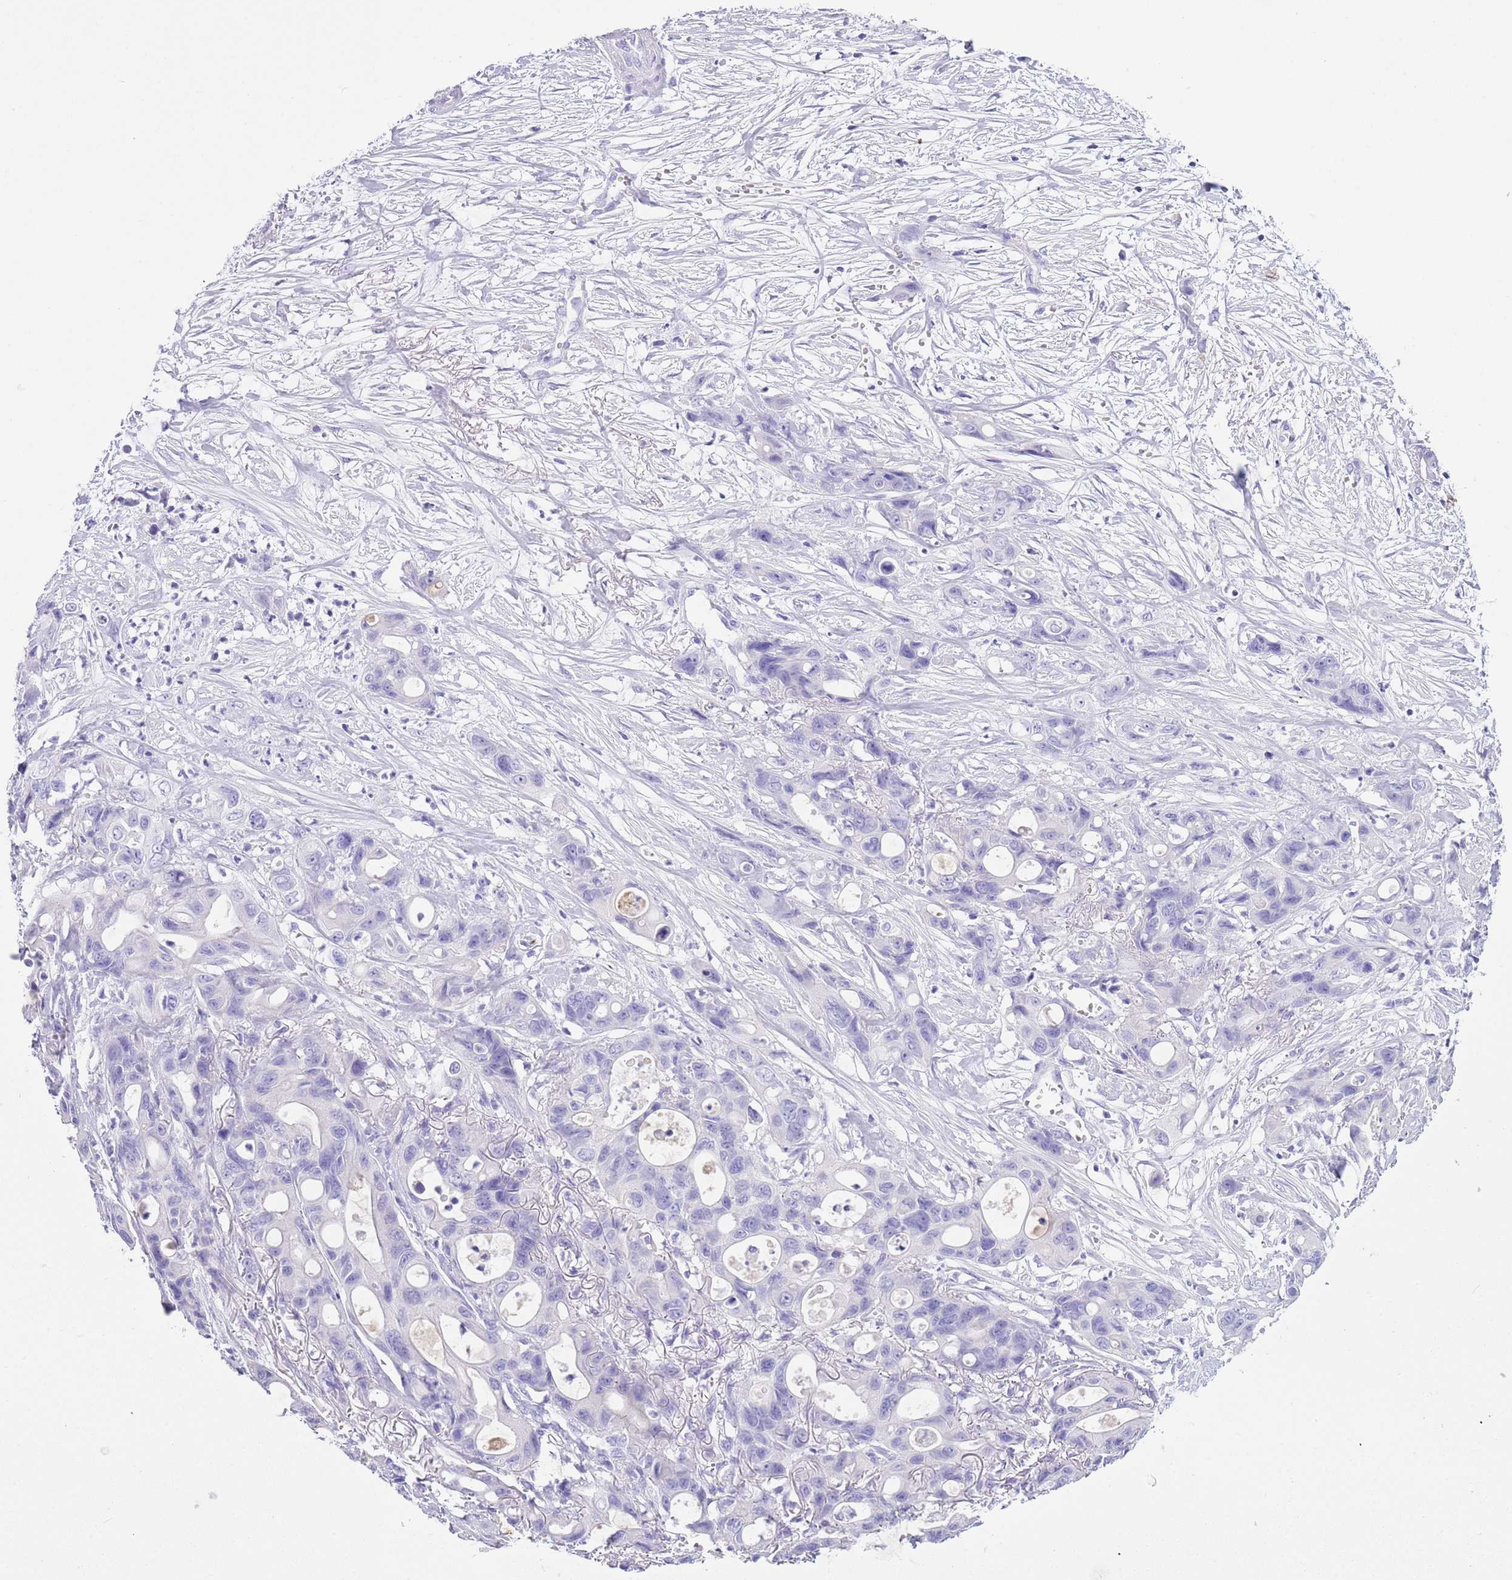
{"staining": {"intensity": "negative", "quantity": "none", "location": "none"}, "tissue": "ovarian cancer", "cell_type": "Tumor cells", "image_type": "cancer", "snomed": [{"axis": "morphology", "description": "Cystadenocarcinoma, mucinous, NOS"}, {"axis": "topography", "description": "Ovary"}], "caption": "An immunohistochemistry histopathology image of ovarian mucinous cystadenocarcinoma is shown. There is no staining in tumor cells of ovarian mucinous cystadenocarcinoma.", "gene": "TBC1D10B", "patient": {"sex": "female", "age": 70}}